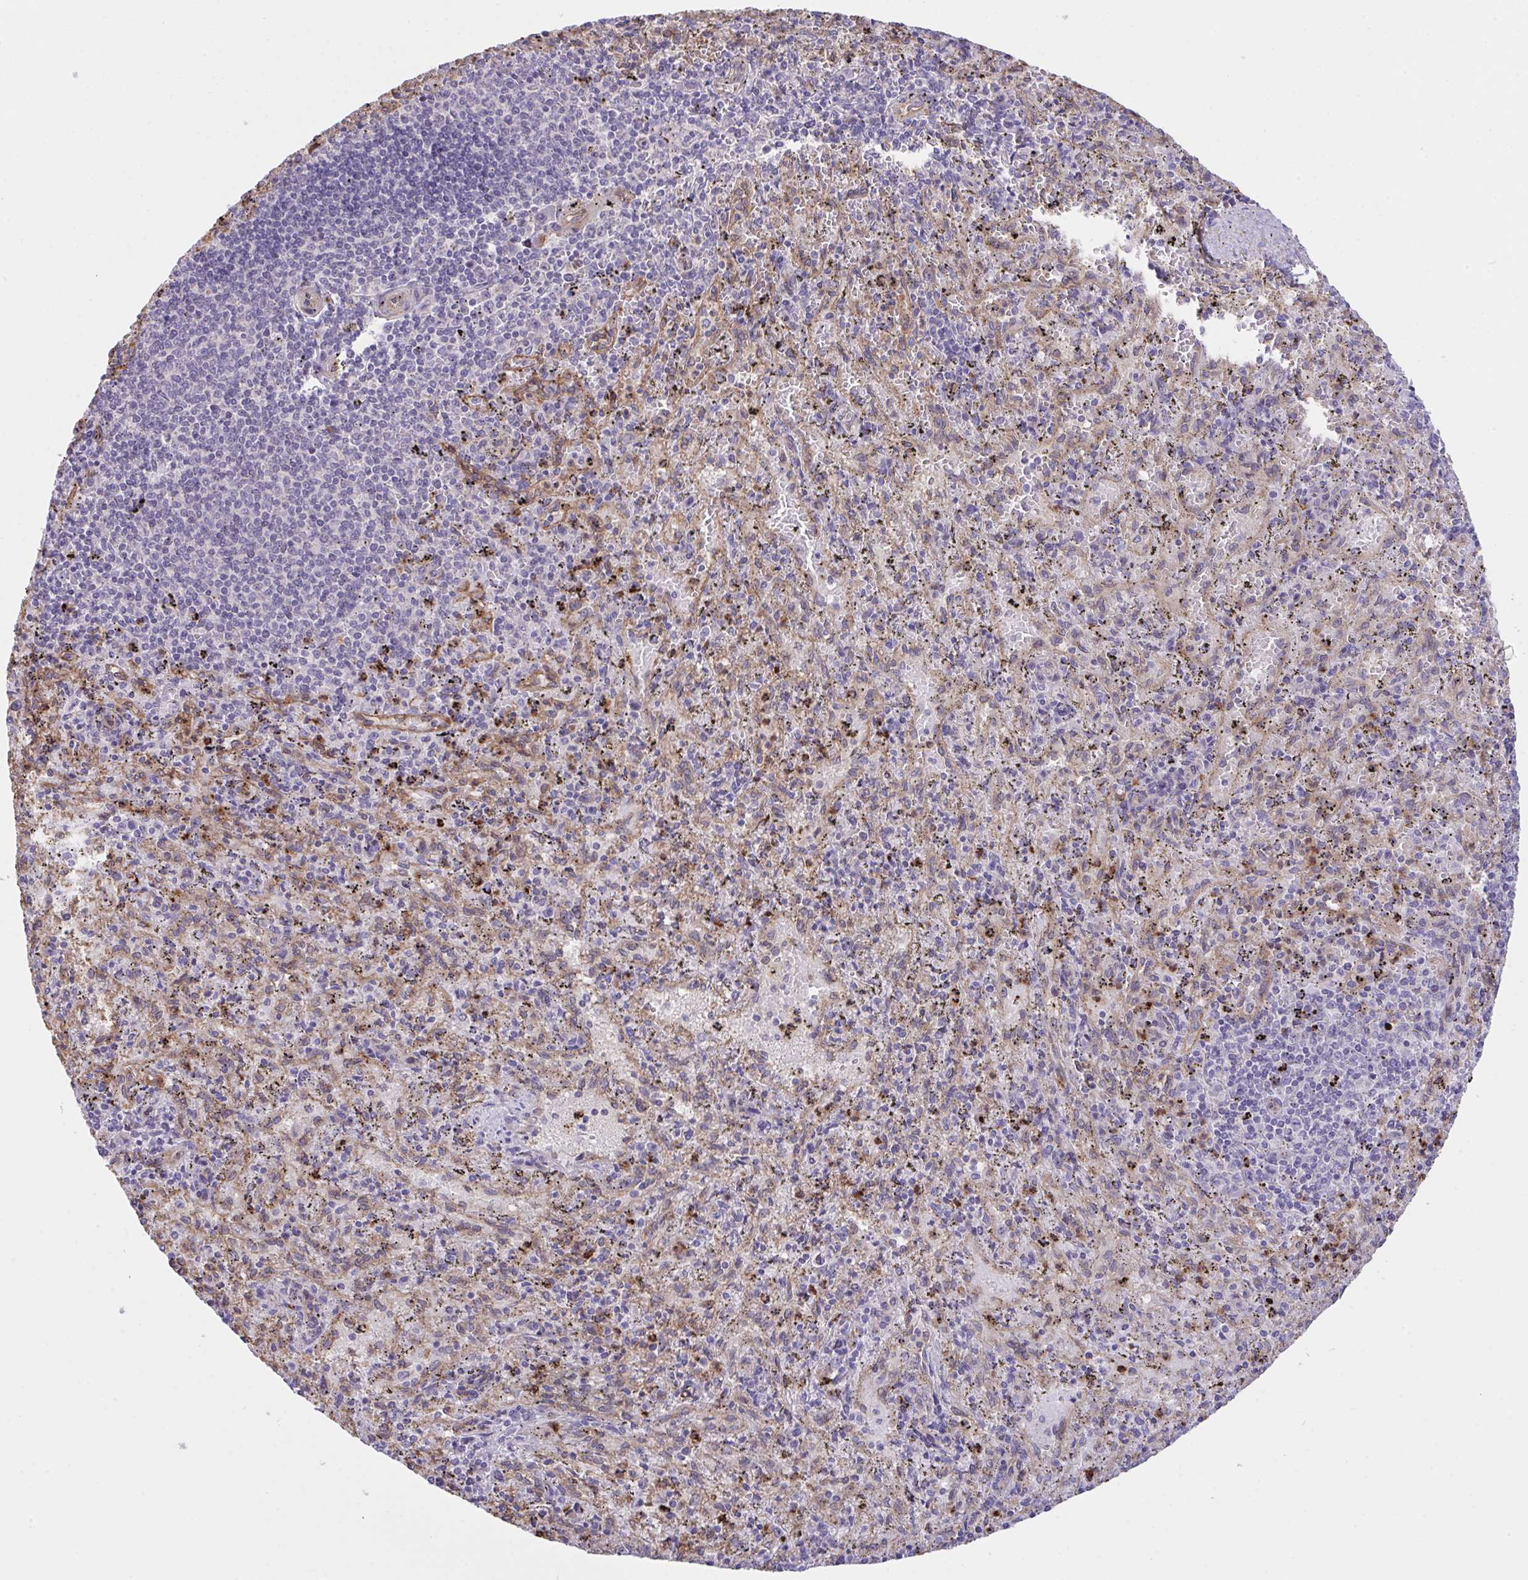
{"staining": {"intensity": "negative", "quantity": "none", "location": "none"}, "tissue": "spleen", "cell_type": "Cells in red pulp", "image_type": "normal", "snomed": [{"axis": "morphology", "description": "Normal tissue, NOS"}, {"axis": "topography", "description": "Spleen"}], "caption": "This is an IHC image of normal spleen. There is no expression in cells in red pulp.", "gene": "RHOXF1", "patient": {"sex": "male", "age": 57}}